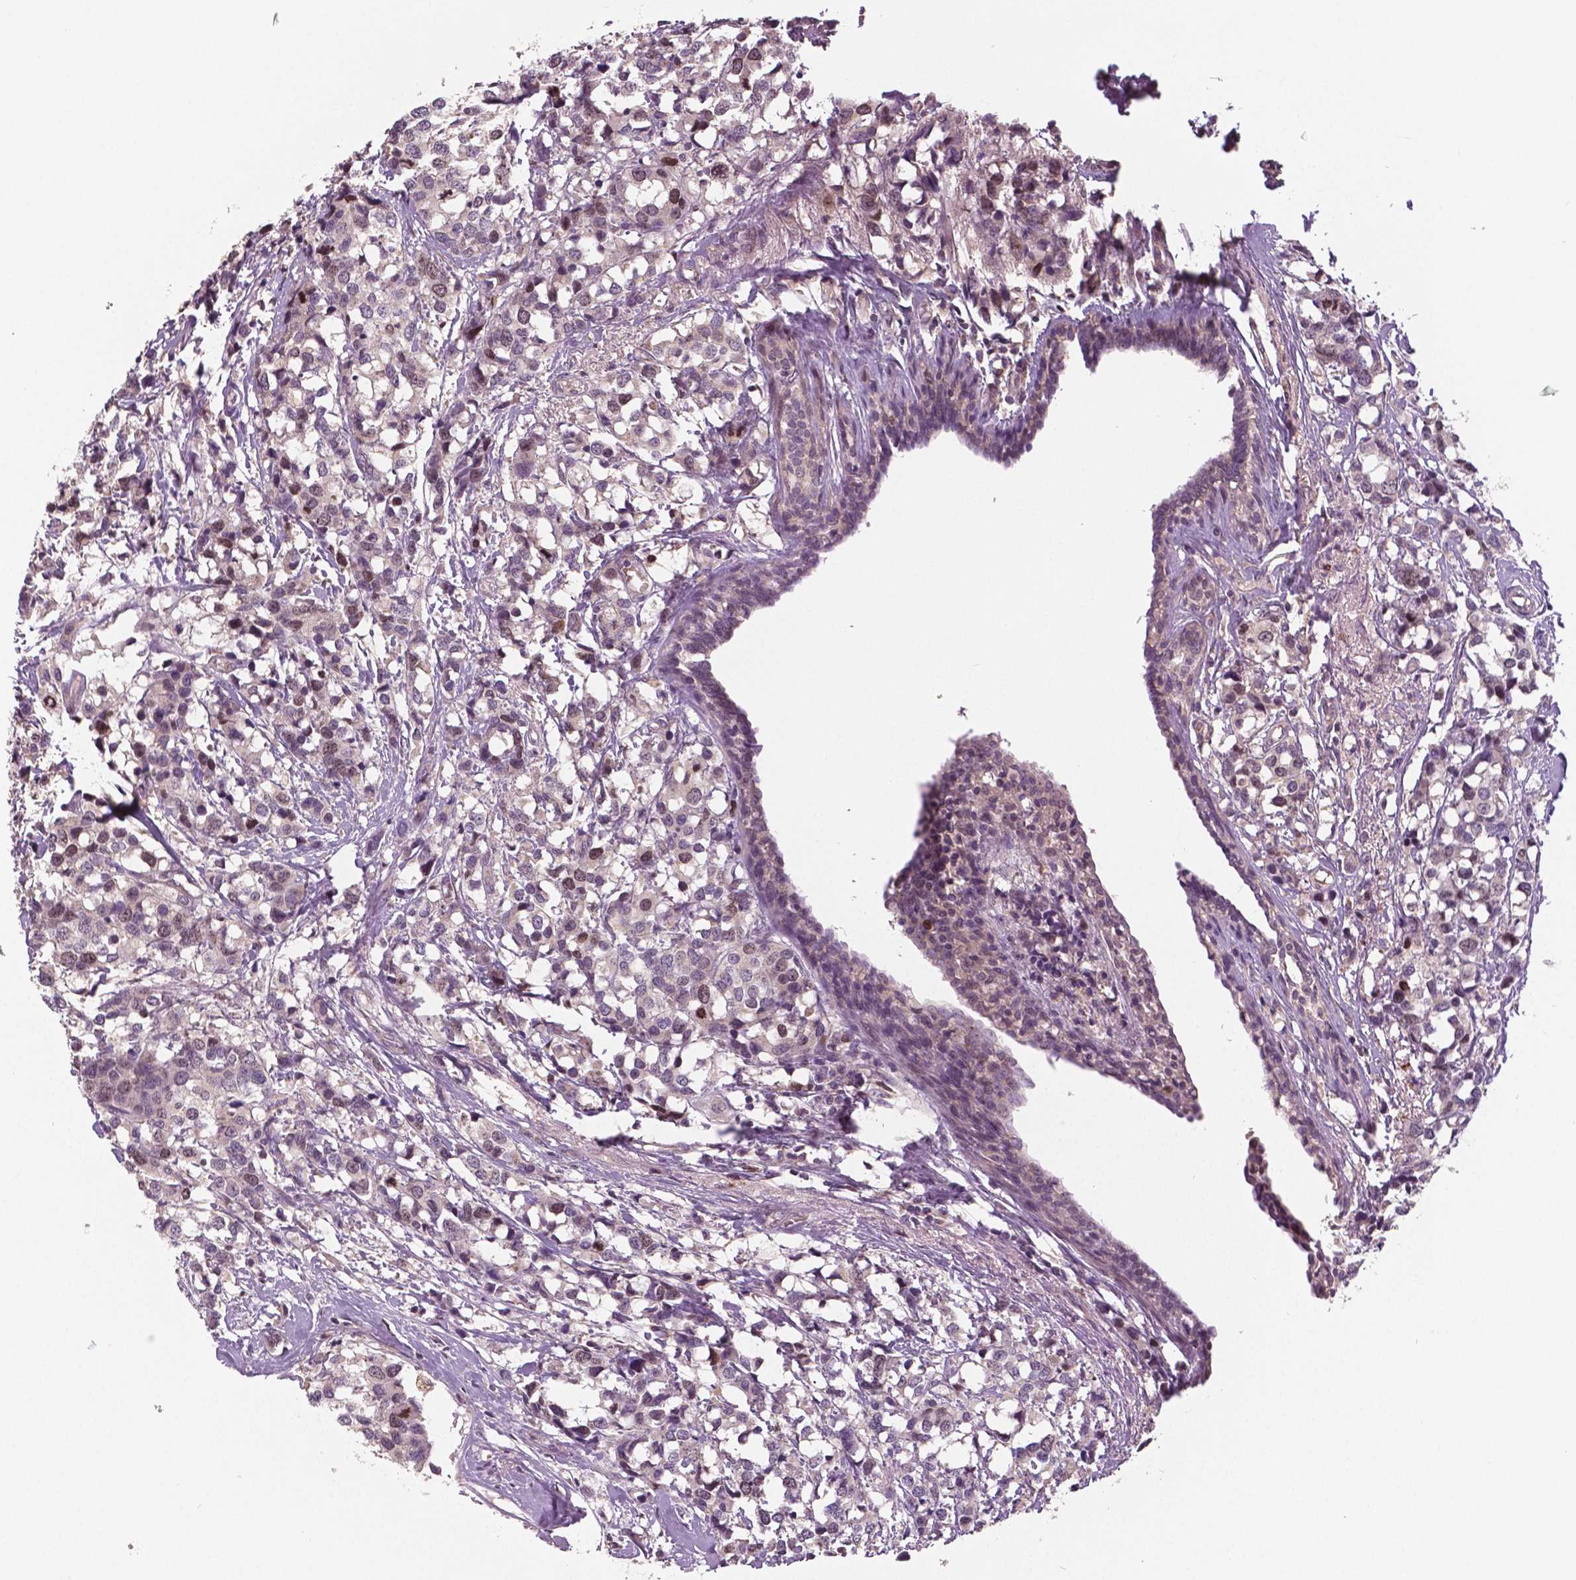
{"staining": {"intensity": "moderate", "quantity": "<25%", "location": "nuclear"}, "tissue": "breast cancer", "cell_type": "Tumor cells", "image_type": "cancer", "snomed": [{"axis": "morphology", "description": "Lobular carcinoma"}, {"axis": "topography", "description": "Breast"}], "caption": "Moderate nuclear staining for a protein is appreciated in about <25% of tumor cells of breast cancer (lobular carcinoma) using IHC.", "gene": "MKI67", "patient": {"sex": "female", "age": 59}}